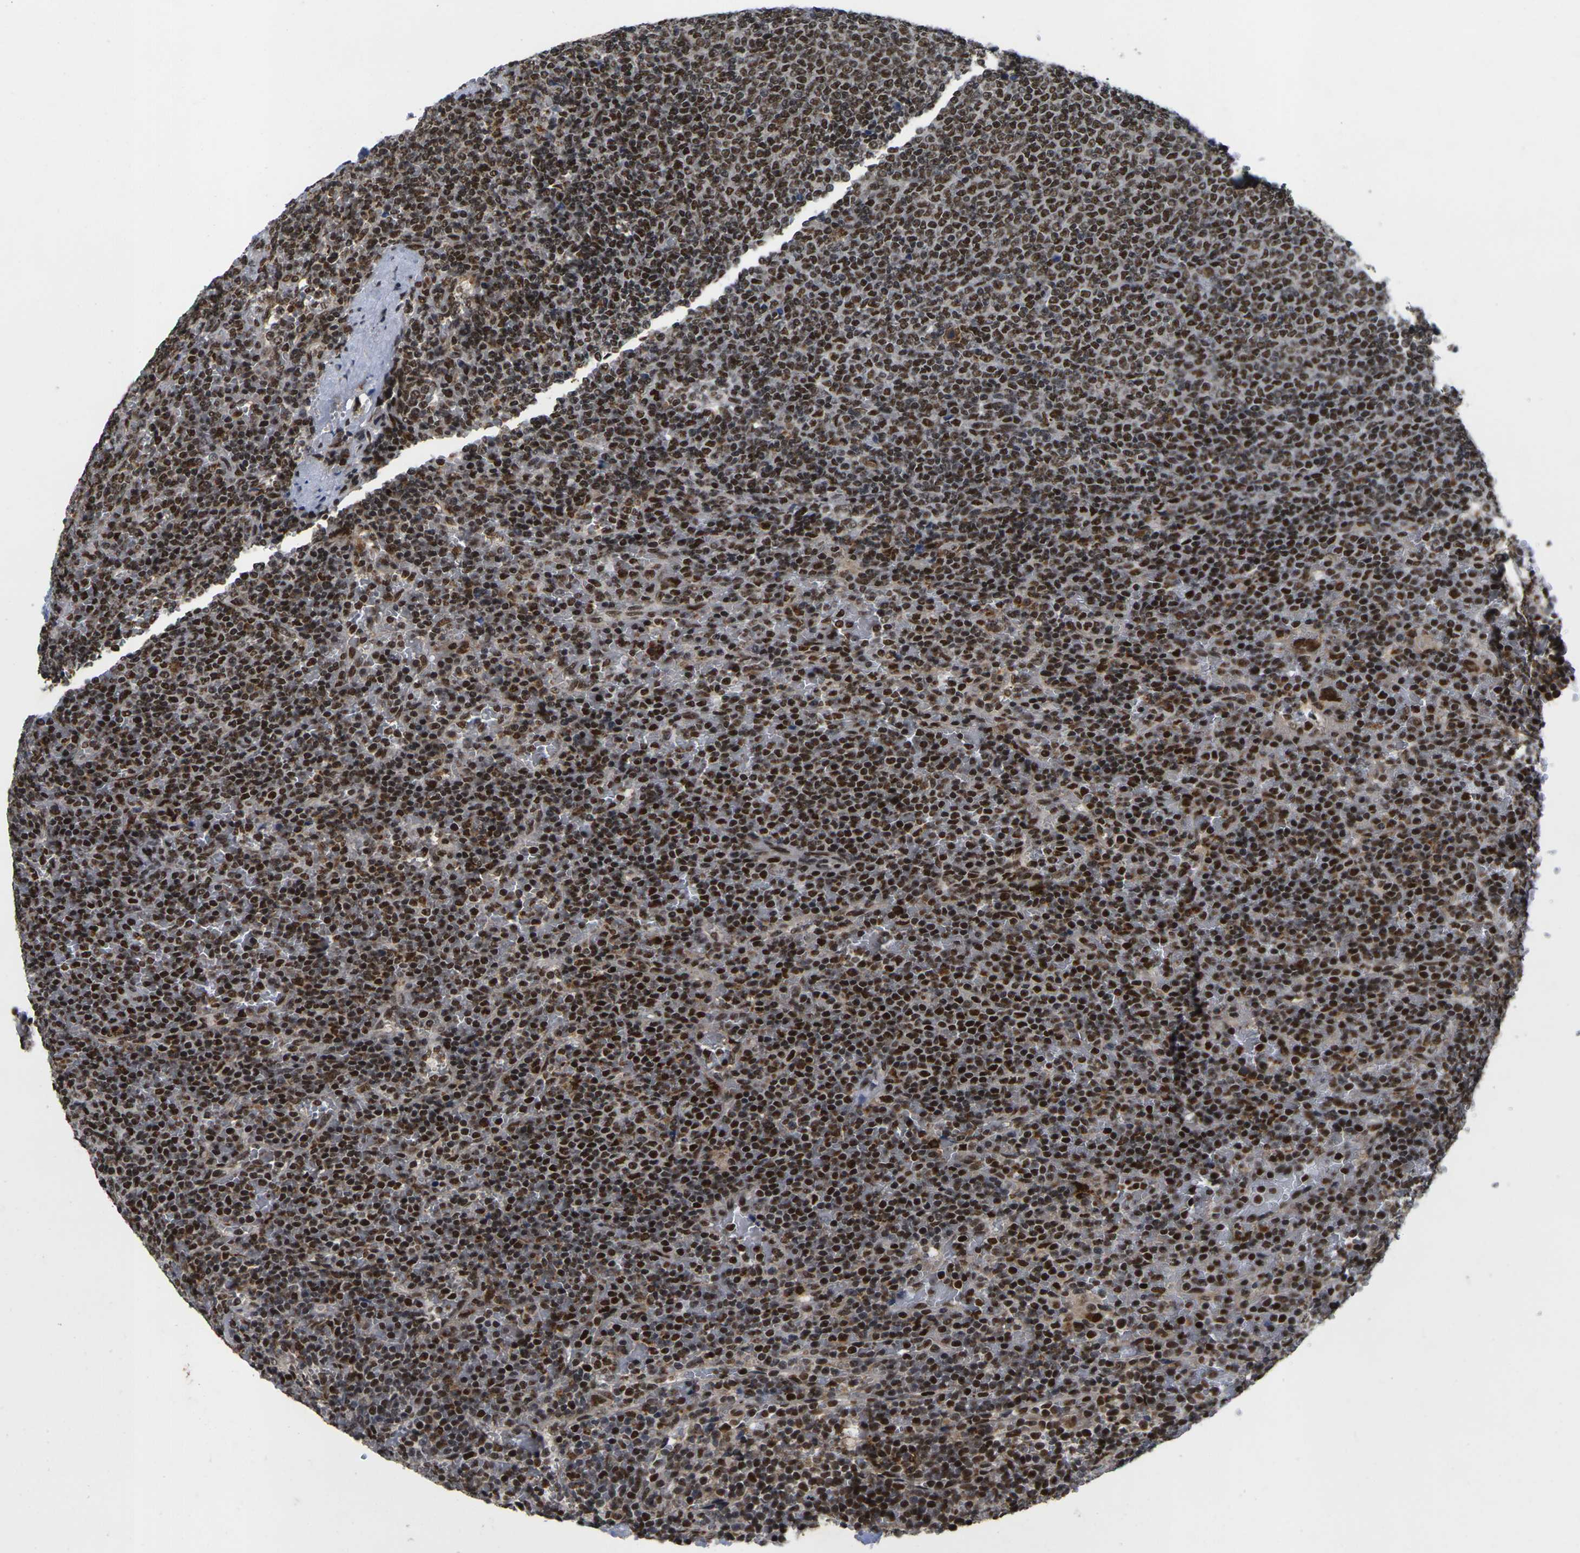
{"staining": {"intensity": "strong", "quantity": ">75%", "location": "nuclear"}, "tissue": "lymphoma", "cell_type": "Tumor cells", "image_type": "cancer", "snomed": [{"axis": "morphology", "description": "Malignant lymphoma, non-Hodgkin's type, Low grade"}, {"axis": "topography", "description": "Spleen"}], "caption": "Immunohistochemical staining of lymphoma exhibits strong nuclear protein staining in about >75% of tumor cells.", "gene": "GTF2E1", "patient": {"sex": "female", "age": 77}}